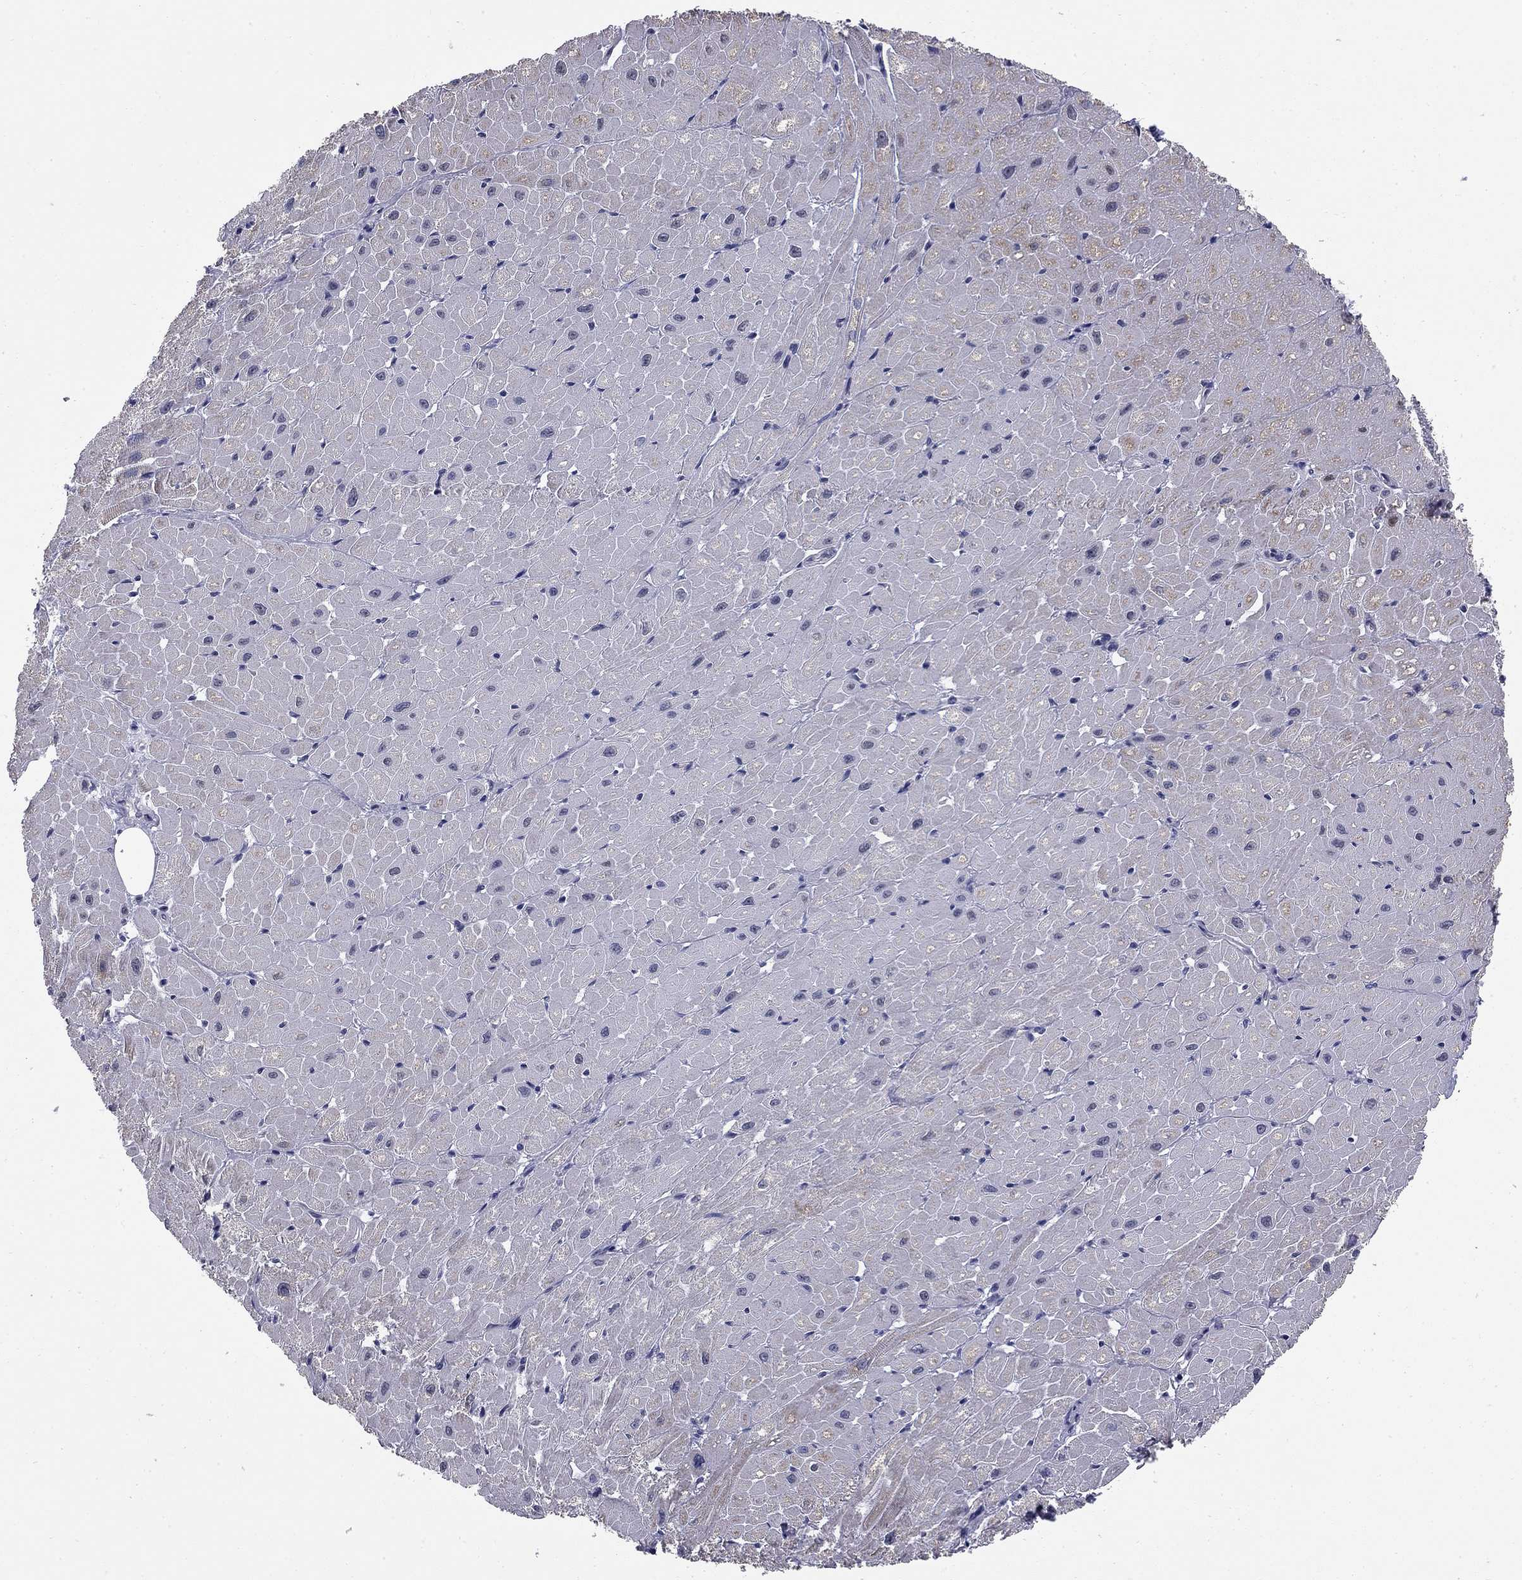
{"staining": {"intensity": "negative", "quantity": "none", "location": "none"}, "tissue": "heart muscle", "cell_type": "Cardiomyocytes", "image_type": "normal", "snomed": [{"axis": "morphology", "description": "Normal tissue, NOS"}, {"axis": "topography", "description": "Heart"}], "caption": "Cardiomyocytes show no significant positivity in unremarkable heart muscle. (DAB immunohistochemistry visualized using brightfield microscopy, high magnification).", "gene": "HTR4", "patient": {"sex": "male", "age": 62}}